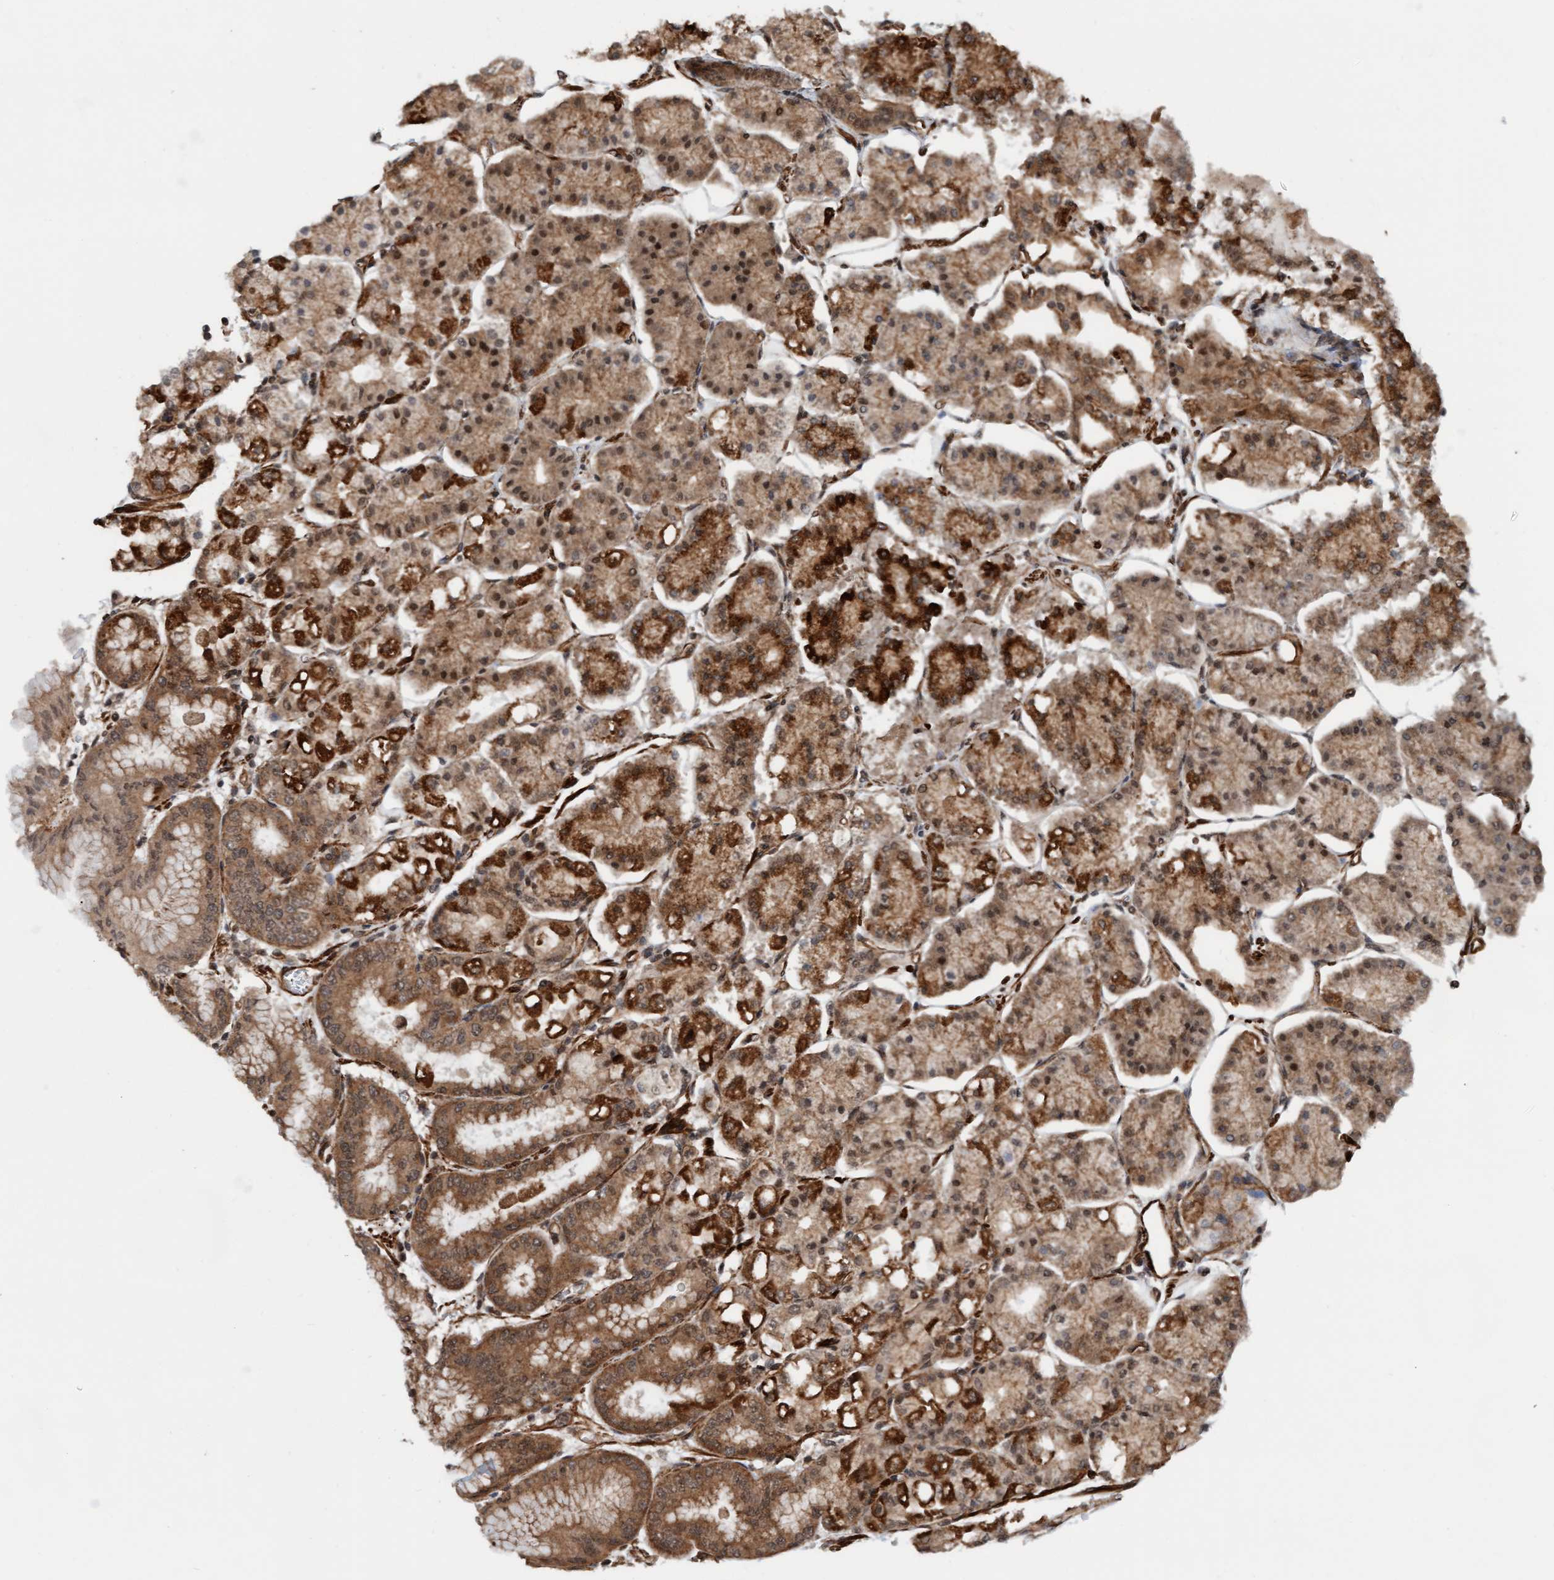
{"staining": {"intensity": "strong", "quantity": ">75%", "location": "cytoplasmic/membranous,nuclear"}, "tissue": "stomach", "cell_type": "Glandular cells", "image_type": "normal", "snomed": [{"axis": "morphology", "description": "Normal tissue, NOS"}, {"axis": "topography", "description": "Stomach, lower"}], "caption": "Approximately >75% of glandular cells in benign stomach reveal strong cytoplasmic/membranous,nuclear protein expression as visualized by brown immunohistochemical staining.", "gene": "STXBP4", "patient": {"sex": "male", "age": 71}}